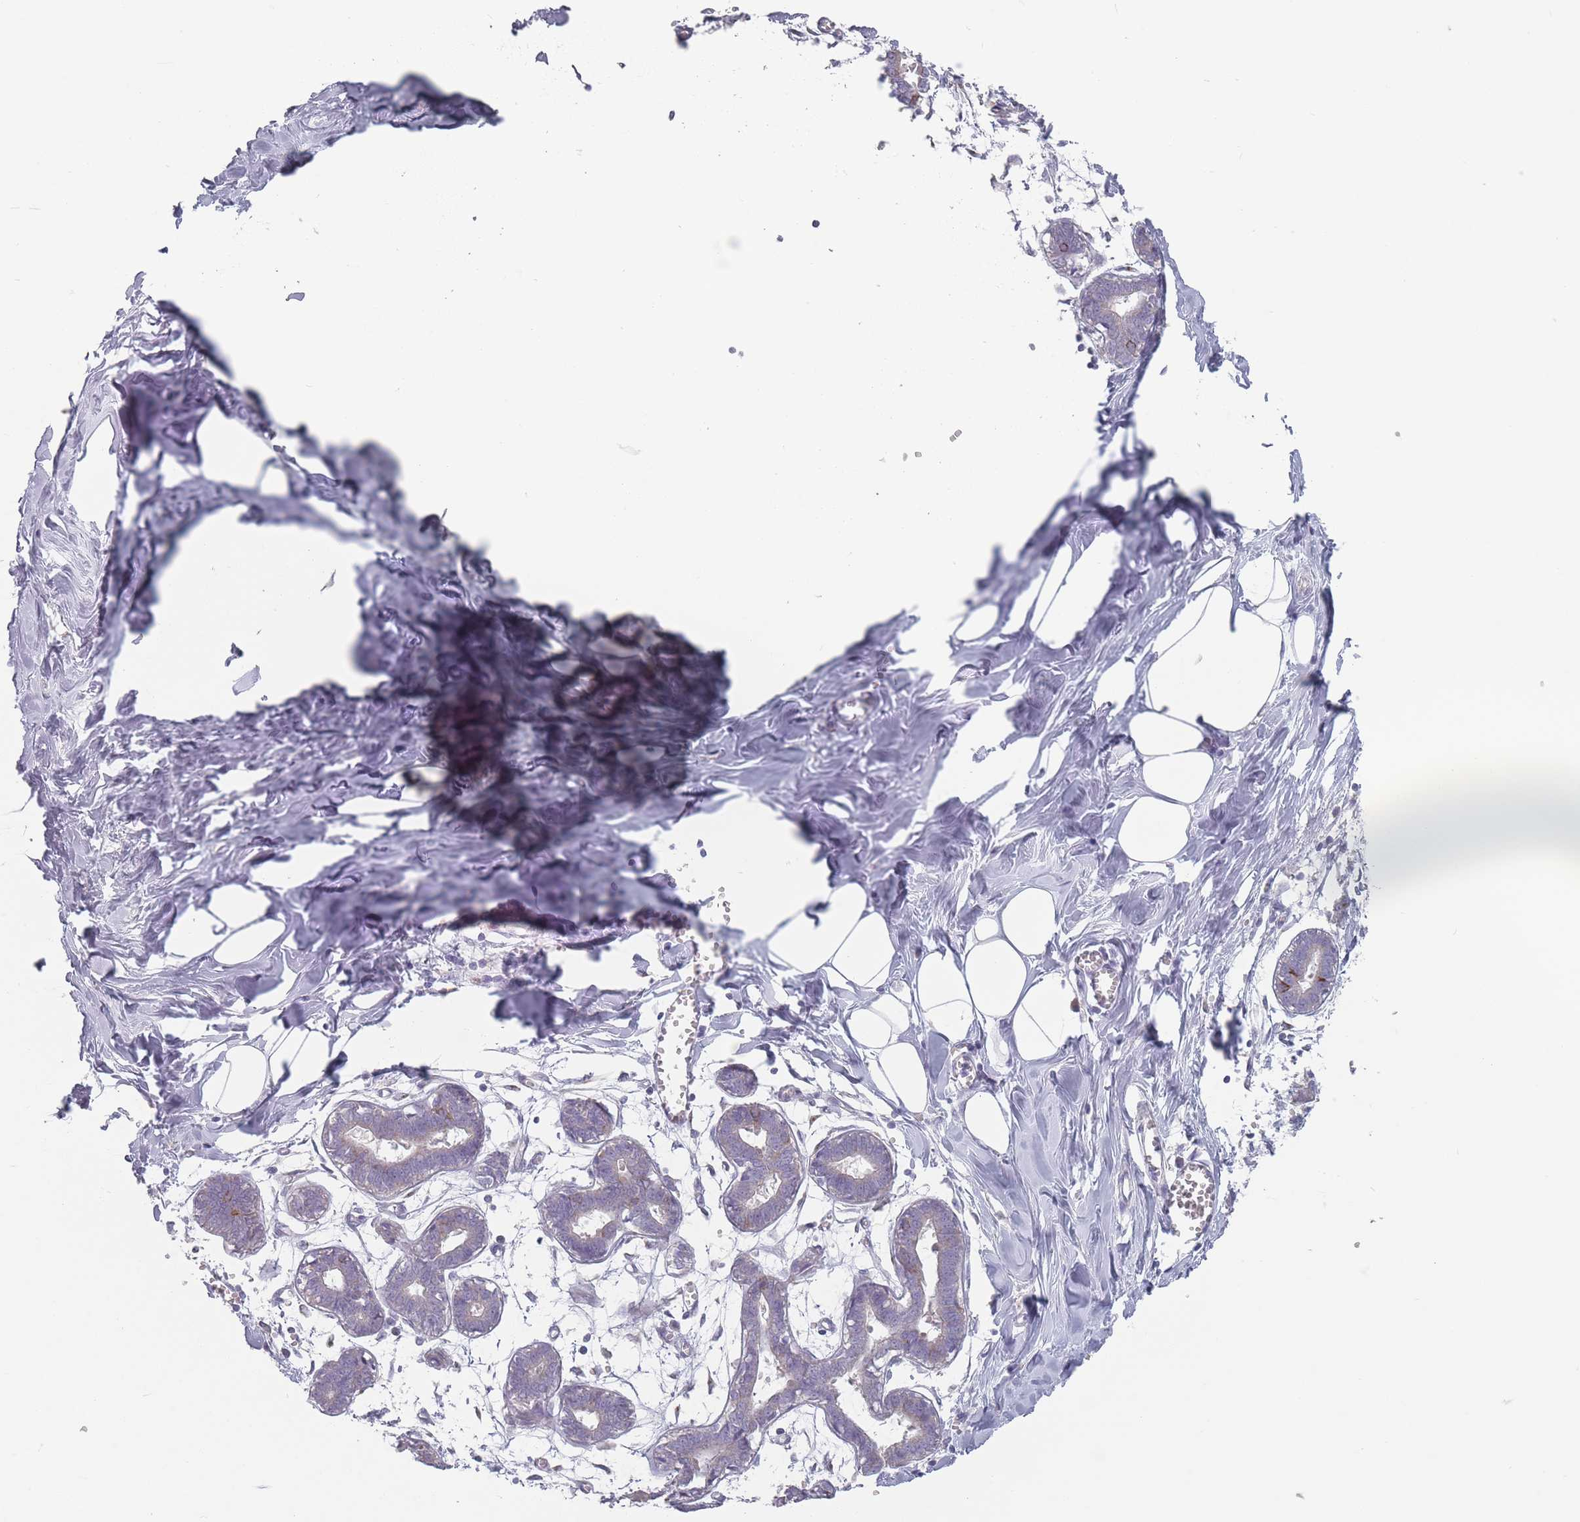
{"staining": {"intensity": "negative", "quantity": "none", "location": "none"}, "tissue": "breast", "cell_type": "Adipocytes", "image_type": "normal", "snomed": [{"axis": "morphology", "description": "Normal tissue, NOS"}, {"axis": "topography", "description": "Breast"}], "caption": "This histopathology image is of benign breast stained with IHC to label a protein in brown with the nuclei are counter-stained blue. There is no expression in adipocytes. (DAB (3,3'-diaminobenzidine) immunohistochemistry with hematoxylin counter stain).", "gene": "AKAIN1", "patient": {"sex": "female", "age": 27}}